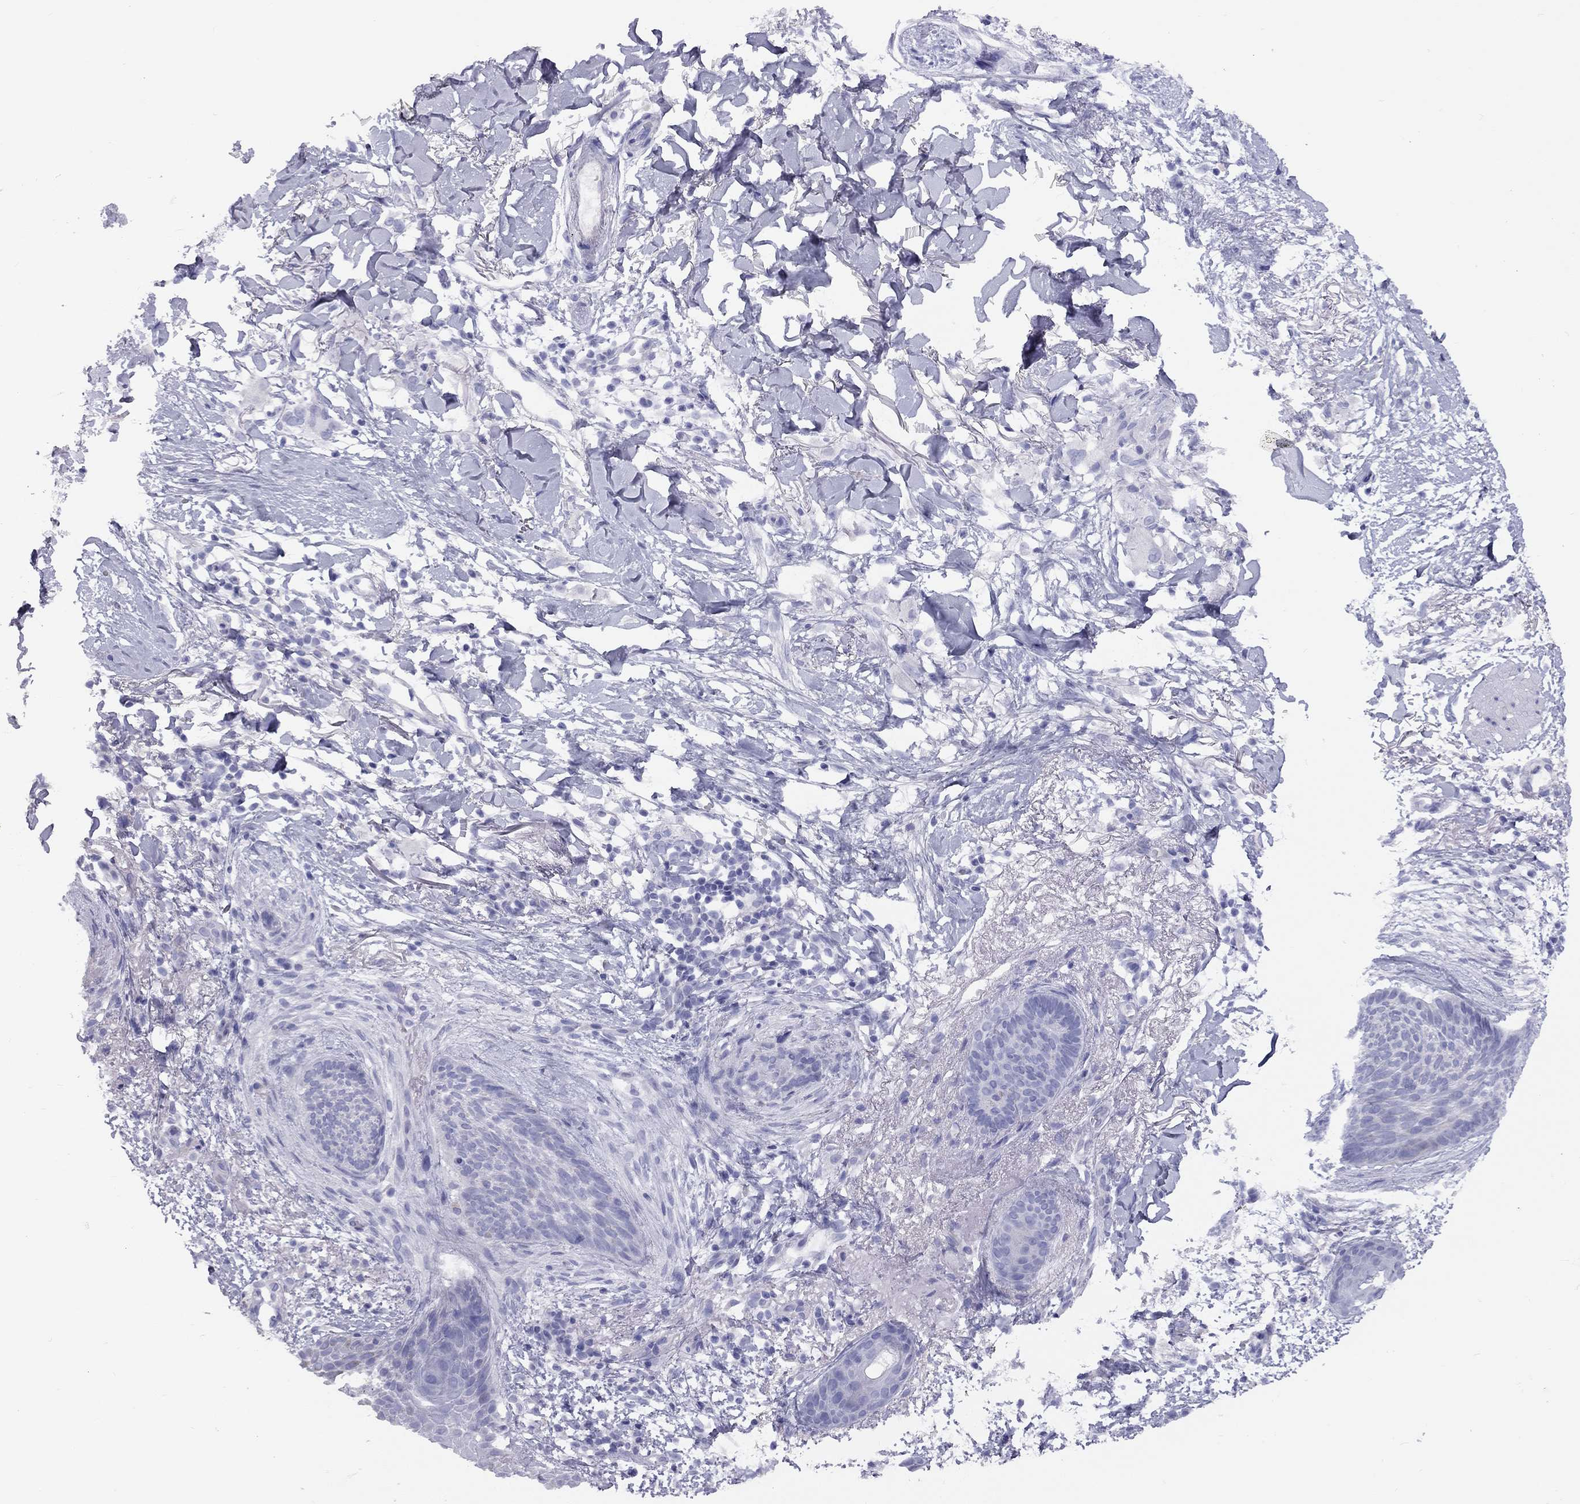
{"staining": {"intensity": "negative", "quantity": "none", "location": "none"}, "tissue": "skin cancer", "cell_type": "Tumor cells", "image_type": "cancer", "snomed": [{"axis": "morphology", "description": "Normal tissue, NOS"}, {"axis": "morphology", "description": "Basal cell carcinoma"}, {"axis": "topography", "description": "Skin"}], "caption": "High magnification brightfield microscopy of skin cancer (basal cell carcinoma) stained with DAB (brown) and counterstained with hematoxylin (blue): tumor cells show no significant expression. The staining is performed using DAB brown chromogen with nuclei counter-stained in using hematoxylin.", "gene": "FSCN3", "patient": {"sex": "male", "age": 84}}